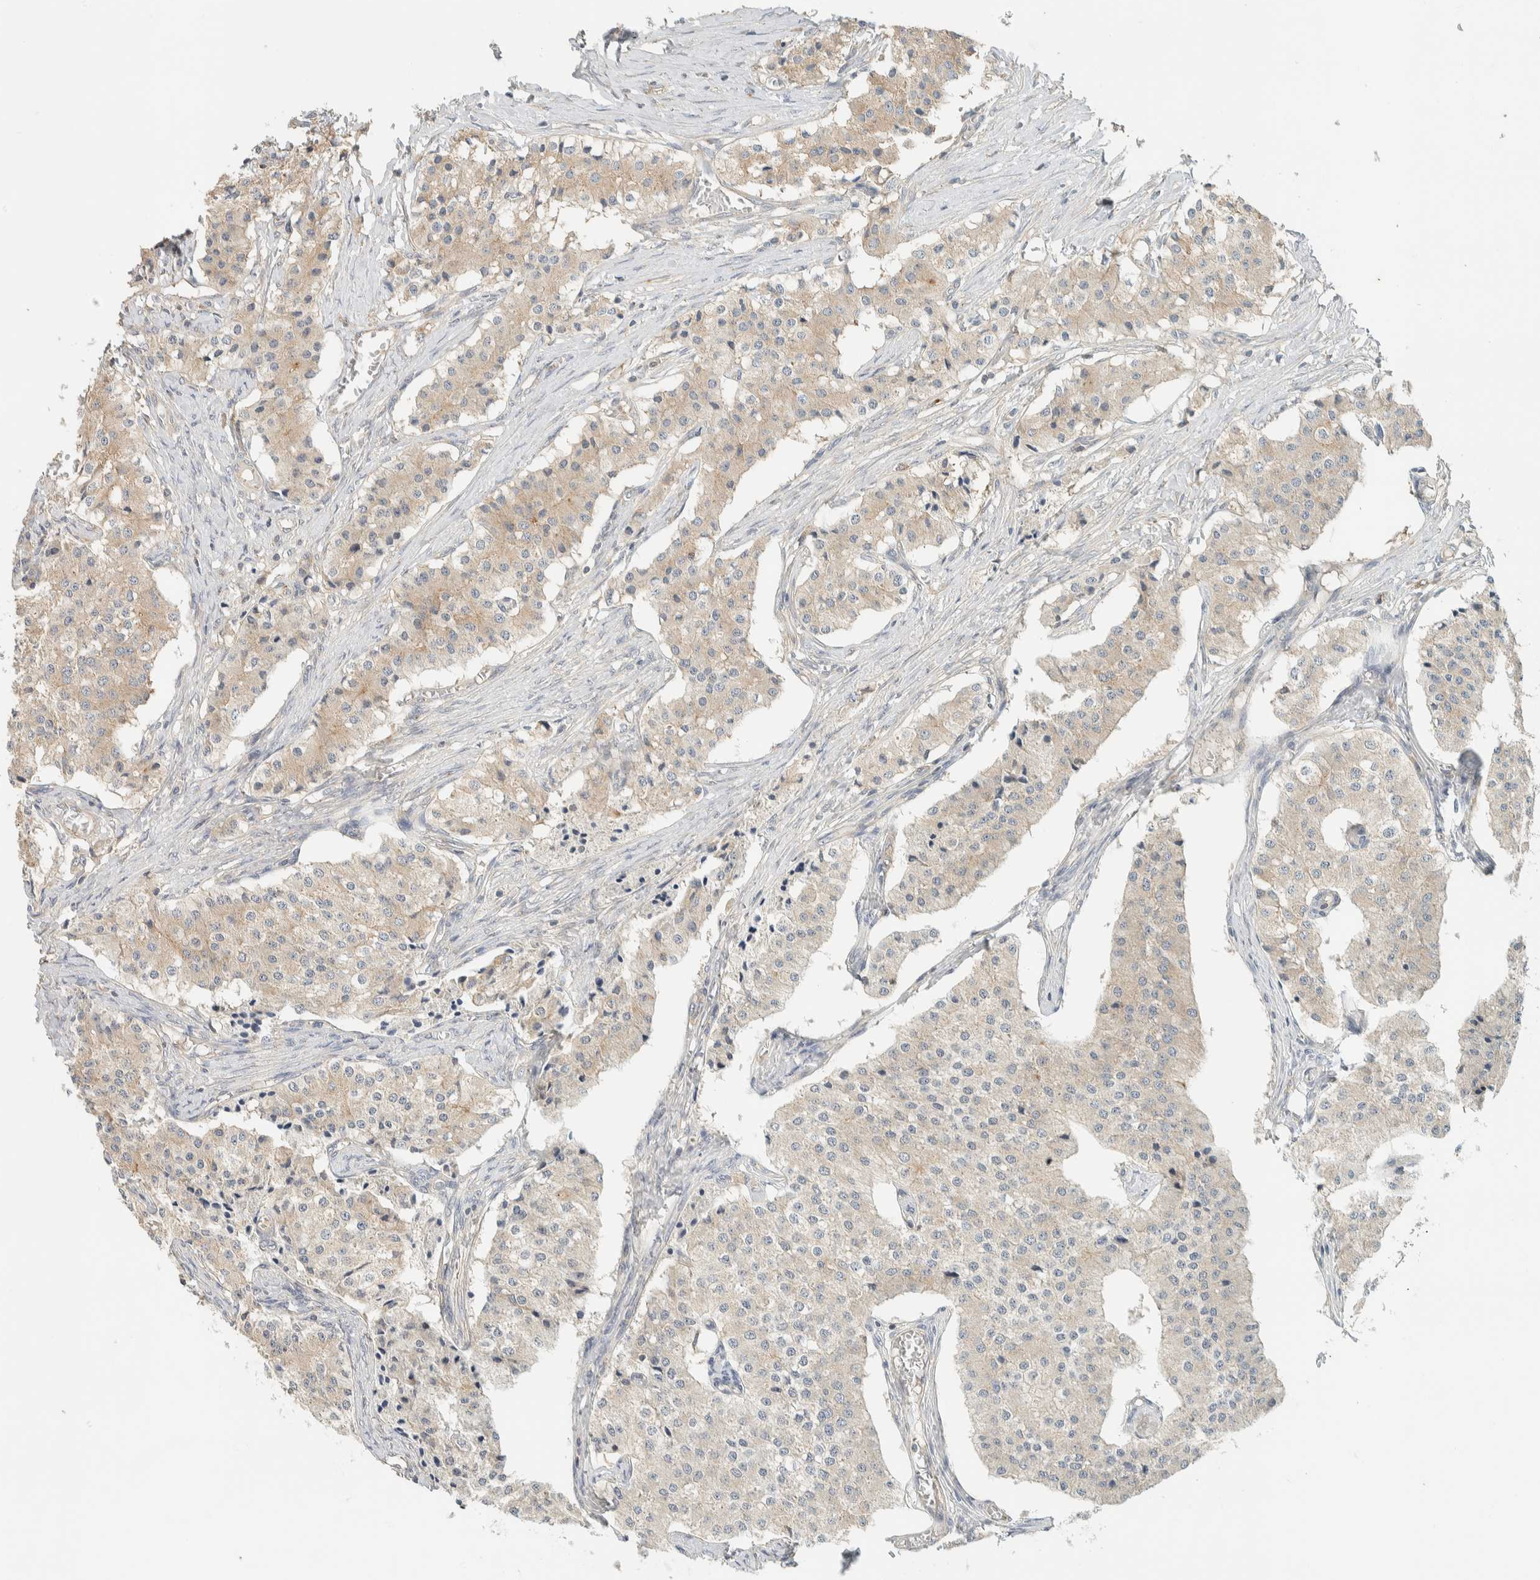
{"staining": {"intensity": "weak", "quantity": "<25%", "location": "cytoplasmic/membranous"}, "tissue": "carcinoid", "cell_type": "Tumor cells", "image_type": "cancer", "snomed": [{"axis": "morphology", "description": "Carcinoid, malignant, NOS"}, {"axis": "topography", "description": "Colon"}], "caption": "Tumor cells show no significant expression in carcinoid (malignant).", "gene": "RAB11FIP1", "patient": {"sex": "female", "age": 52}}